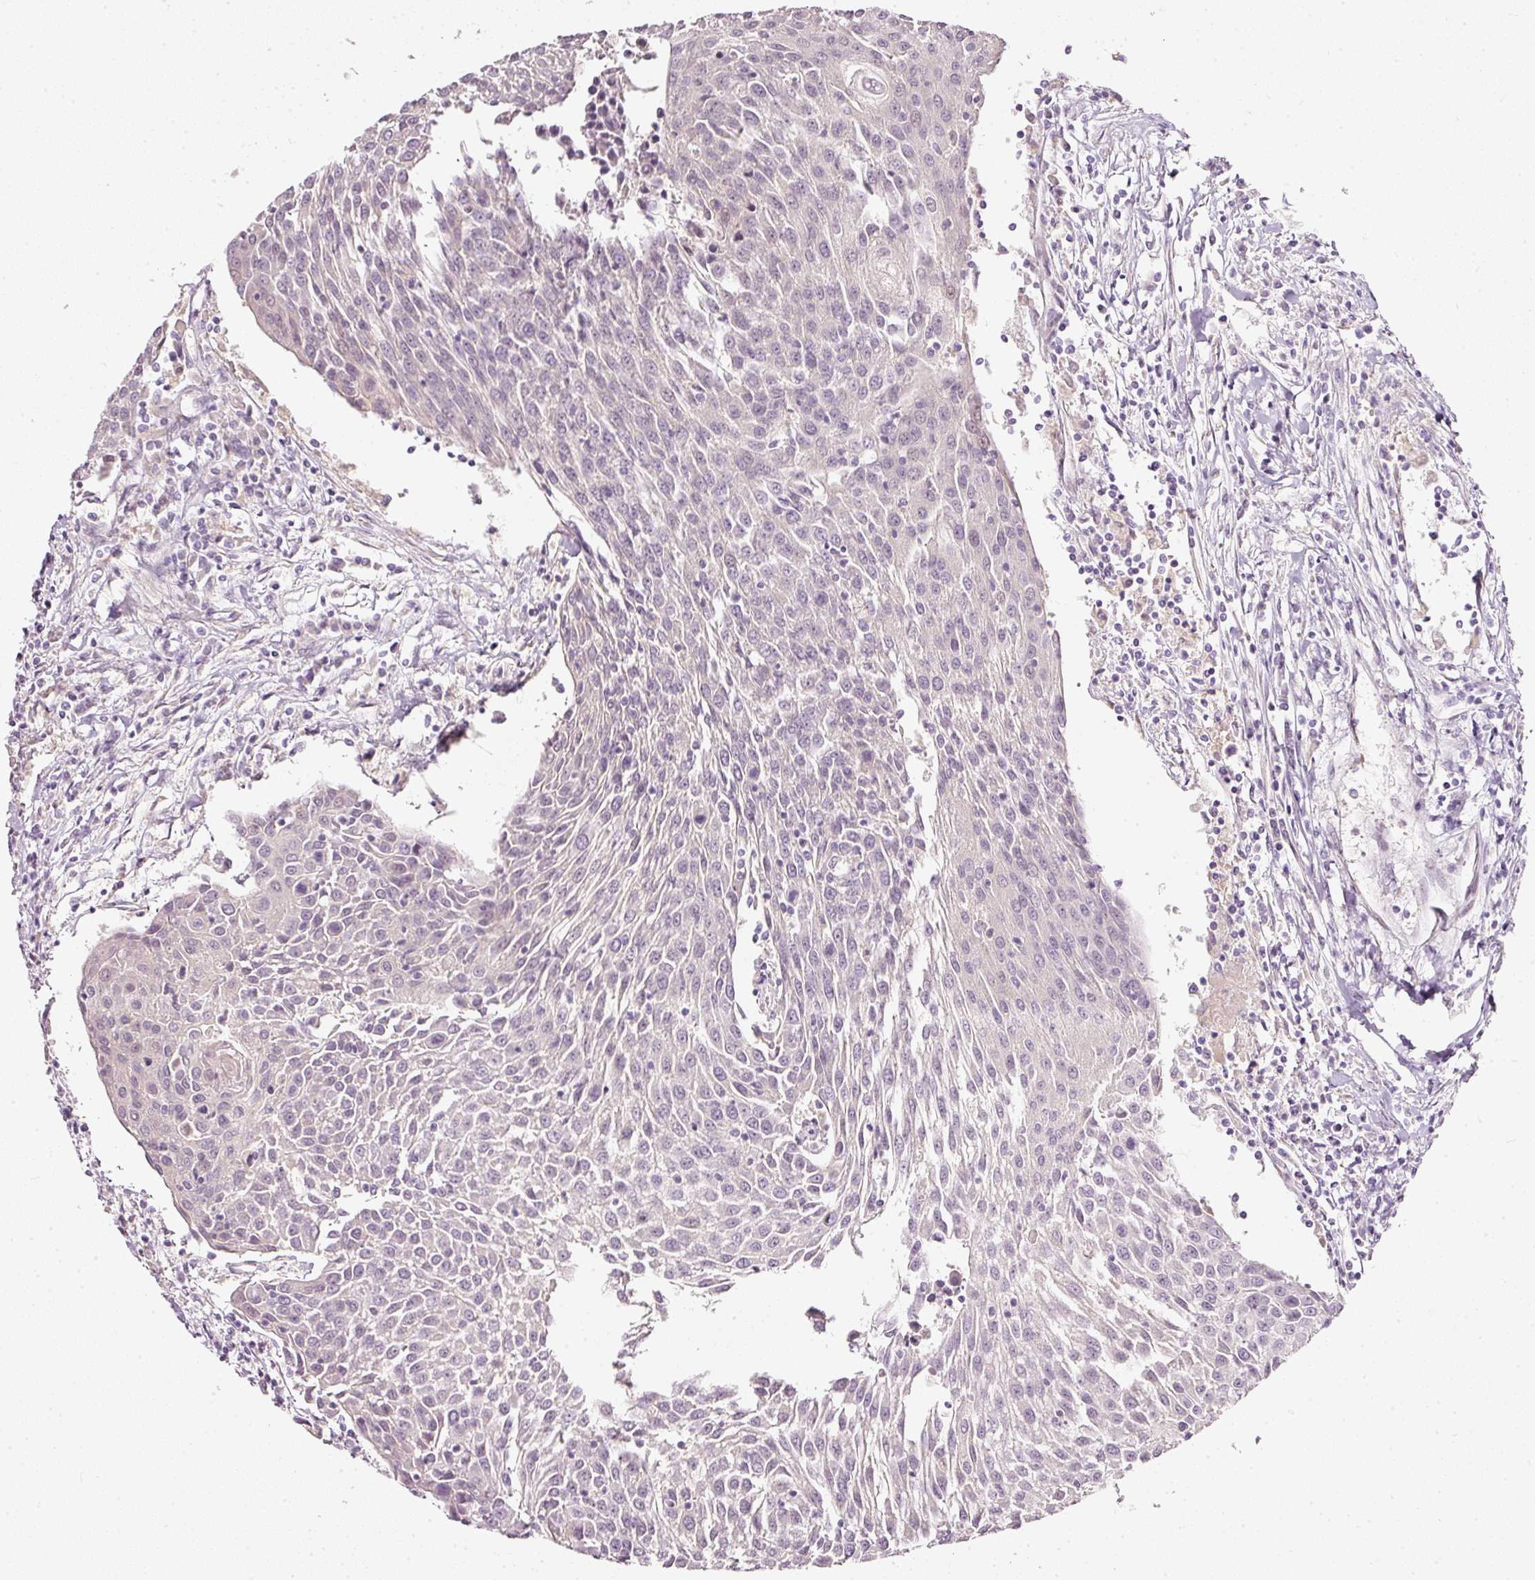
{"staining": {"intensity": "negative", "quantity": "none", "location": "none"}, "tissue": "urothelial cancer", "cell_type": "Tumor cells", "image_type": "cancer", "snomed": [{"axis": "morphology", "description": "Urothelial carcinoma, High grade"}, {"axis": "topography", "description": "Urinary bladder"}], "caption": "The immunohistochemistry (IHC) histopathology image has no significant staining in tumor cells of urothelial cancer tissue. The staining was performed using DAB to visualize the protein expression in brown, while the nuclei were stained in blue with hematoxylin (Magnification: 20x).", "gene": "TOGARAM1", "patient": {"sex": "female", "age": 85}}